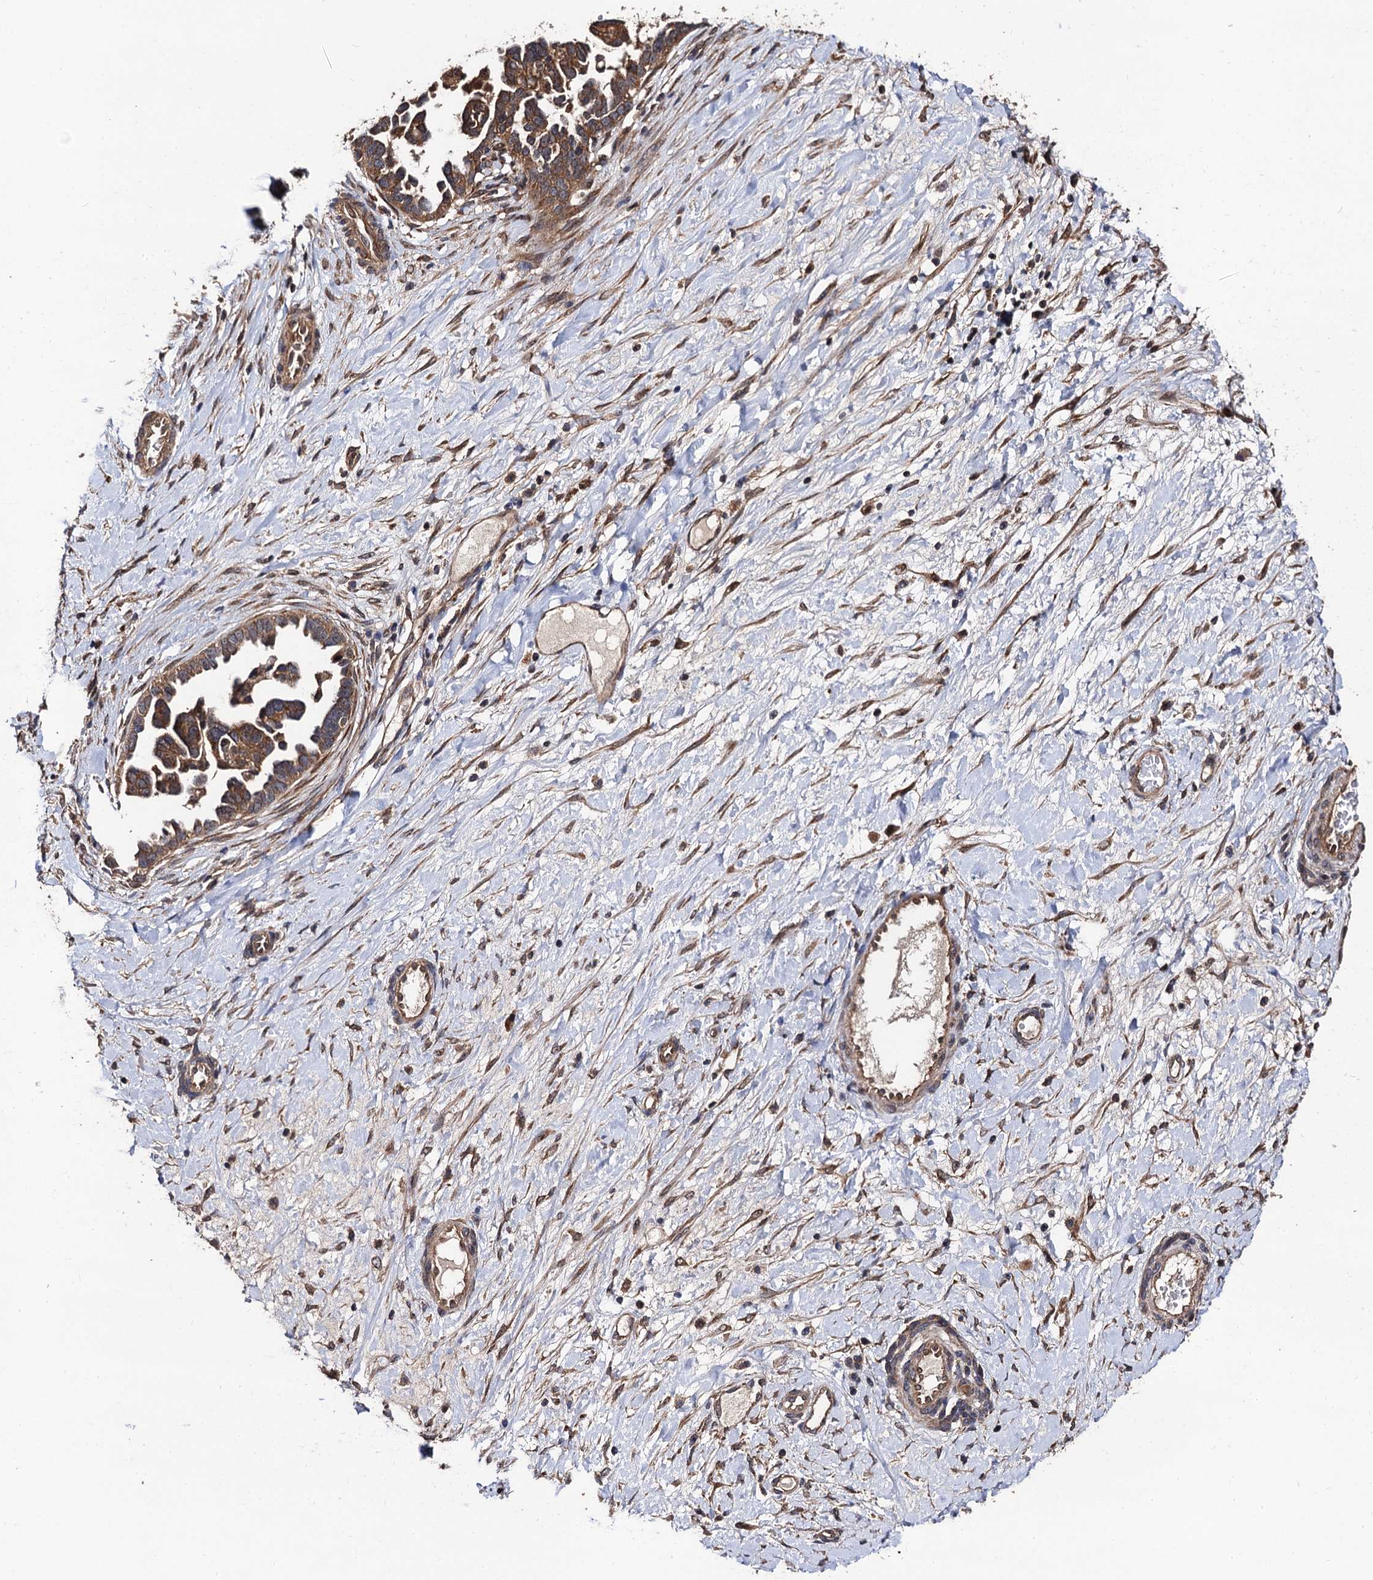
{"staining": {"intensity": "moderate", "quantity": ">75%", "location": "cytoplasmic/membranous"}, "tissue": "ovarian cancer", "cell_type": "Tumor cells", "image_type": "cancer", "snomed": [{"axis": "morphology", "description": "Cystadenocarcinoma, serous, NOS"}, {"axis": "topography", "description": "Ovary"}], "caption": "Human ovarian cancer (serous cystadenocarcinoma) stained with a protein marker shows moderate staining in tumor cells.", "gene": "MIER2", "patient": {"sex": "female", "age": 54}}